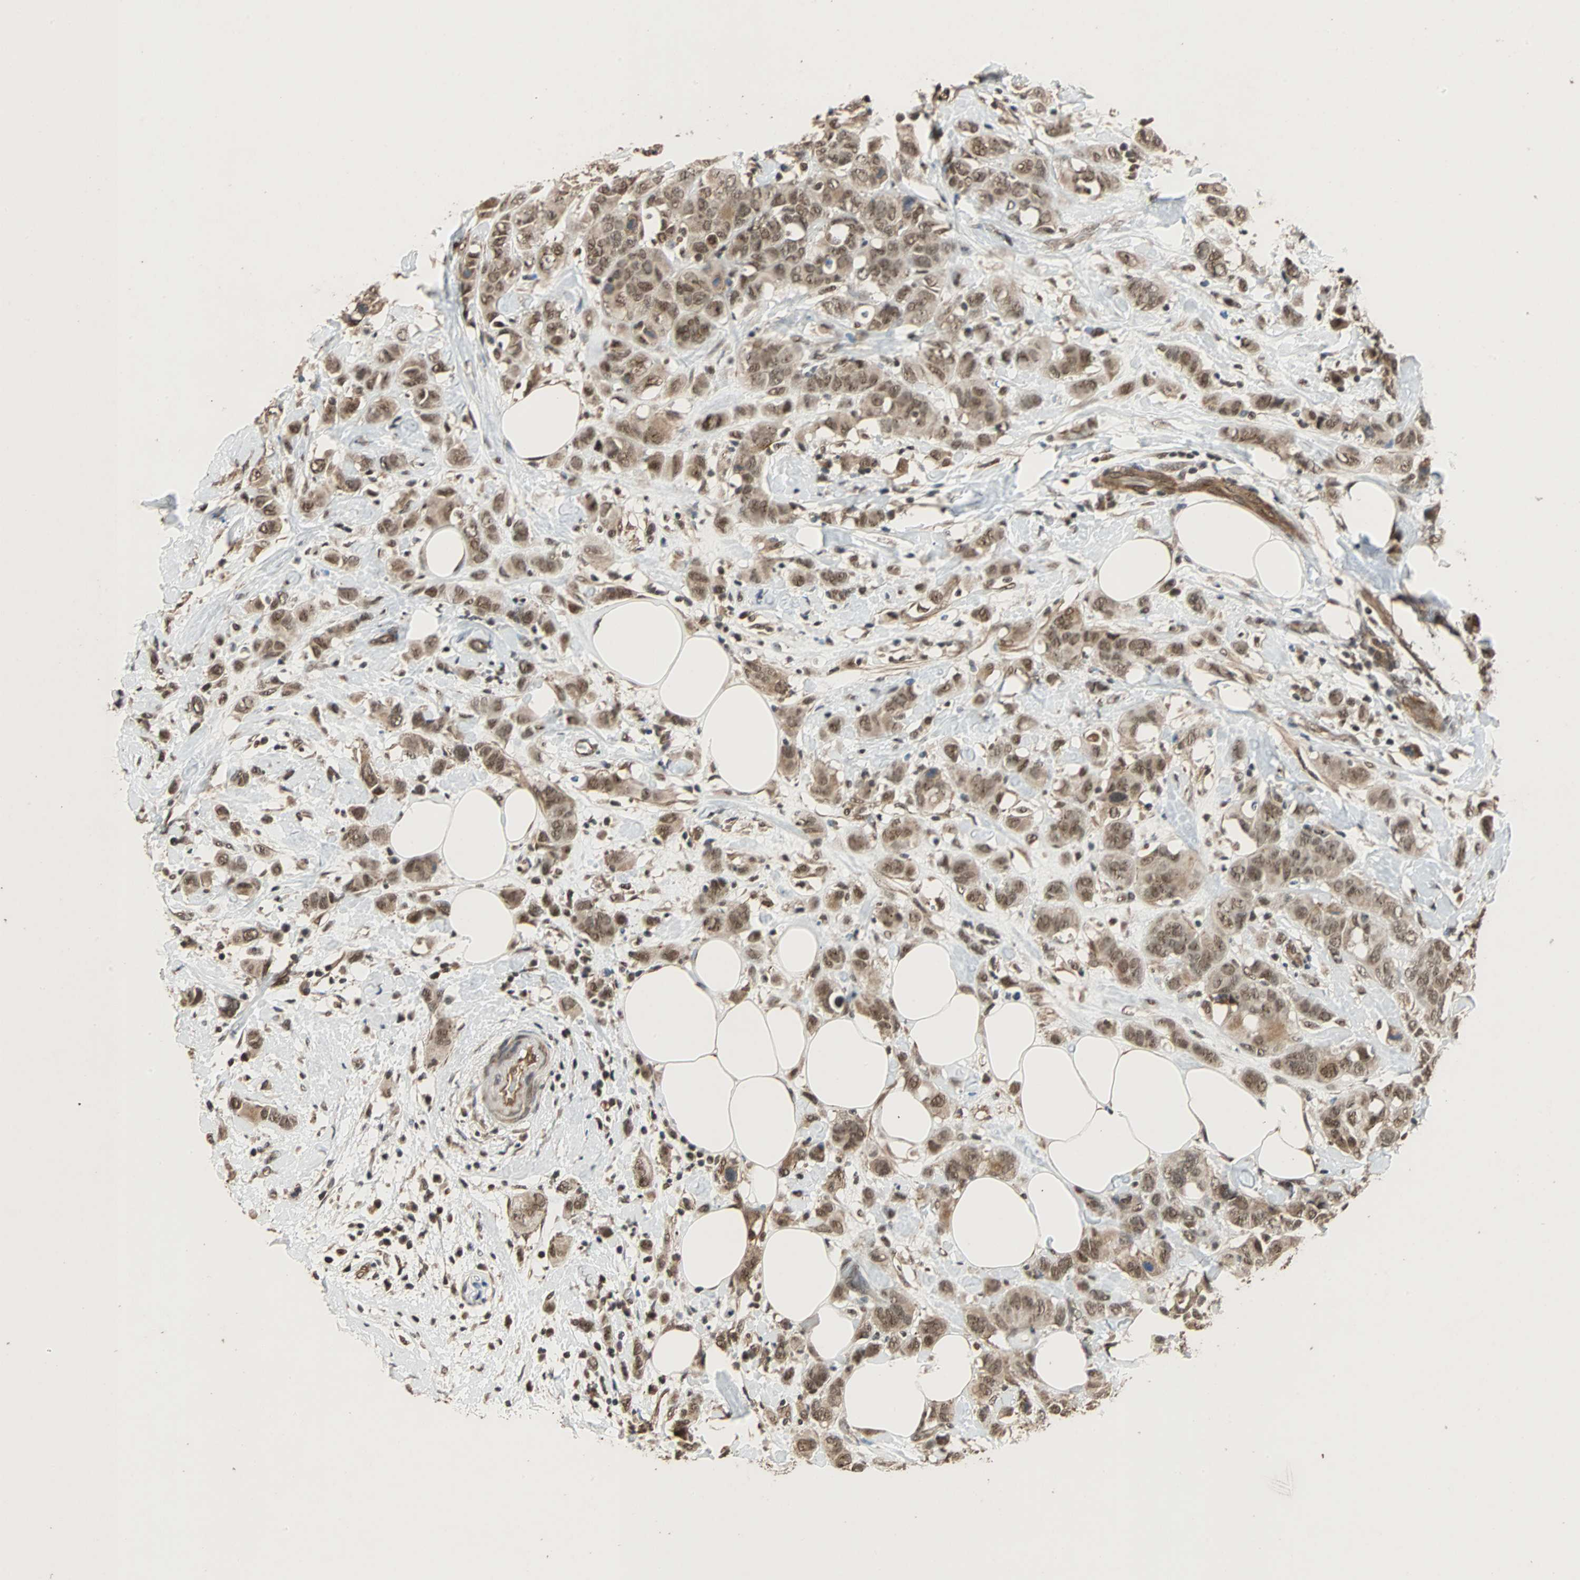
{"staining": {"intensity": "moderate", "quantity": ">75%", "location": "cytoplasmic/membranous,nuclear"}, "tissue": "breast cancer", "cell_type": "Tumor cells", "image_type": "cancer", "snomed": [{"axis": "morphology", "description": "Normal tissue, NOS"}, {"axis": "morphology", "description": "Duct carcinoma"}, {"axis": "topography", "description": "Breast"}], "caption": "DAB (3,3'-diaminobenzidine) immunohistochemical staining of human breast cancer (infiltrating ductal carcinoma) displays moderate cytoplasmic/membranous and nuclear protein expression in approximately >75% of tumor cells.", "gene": "CDC5L", "patient": {"sex": "female", "age": 50}}